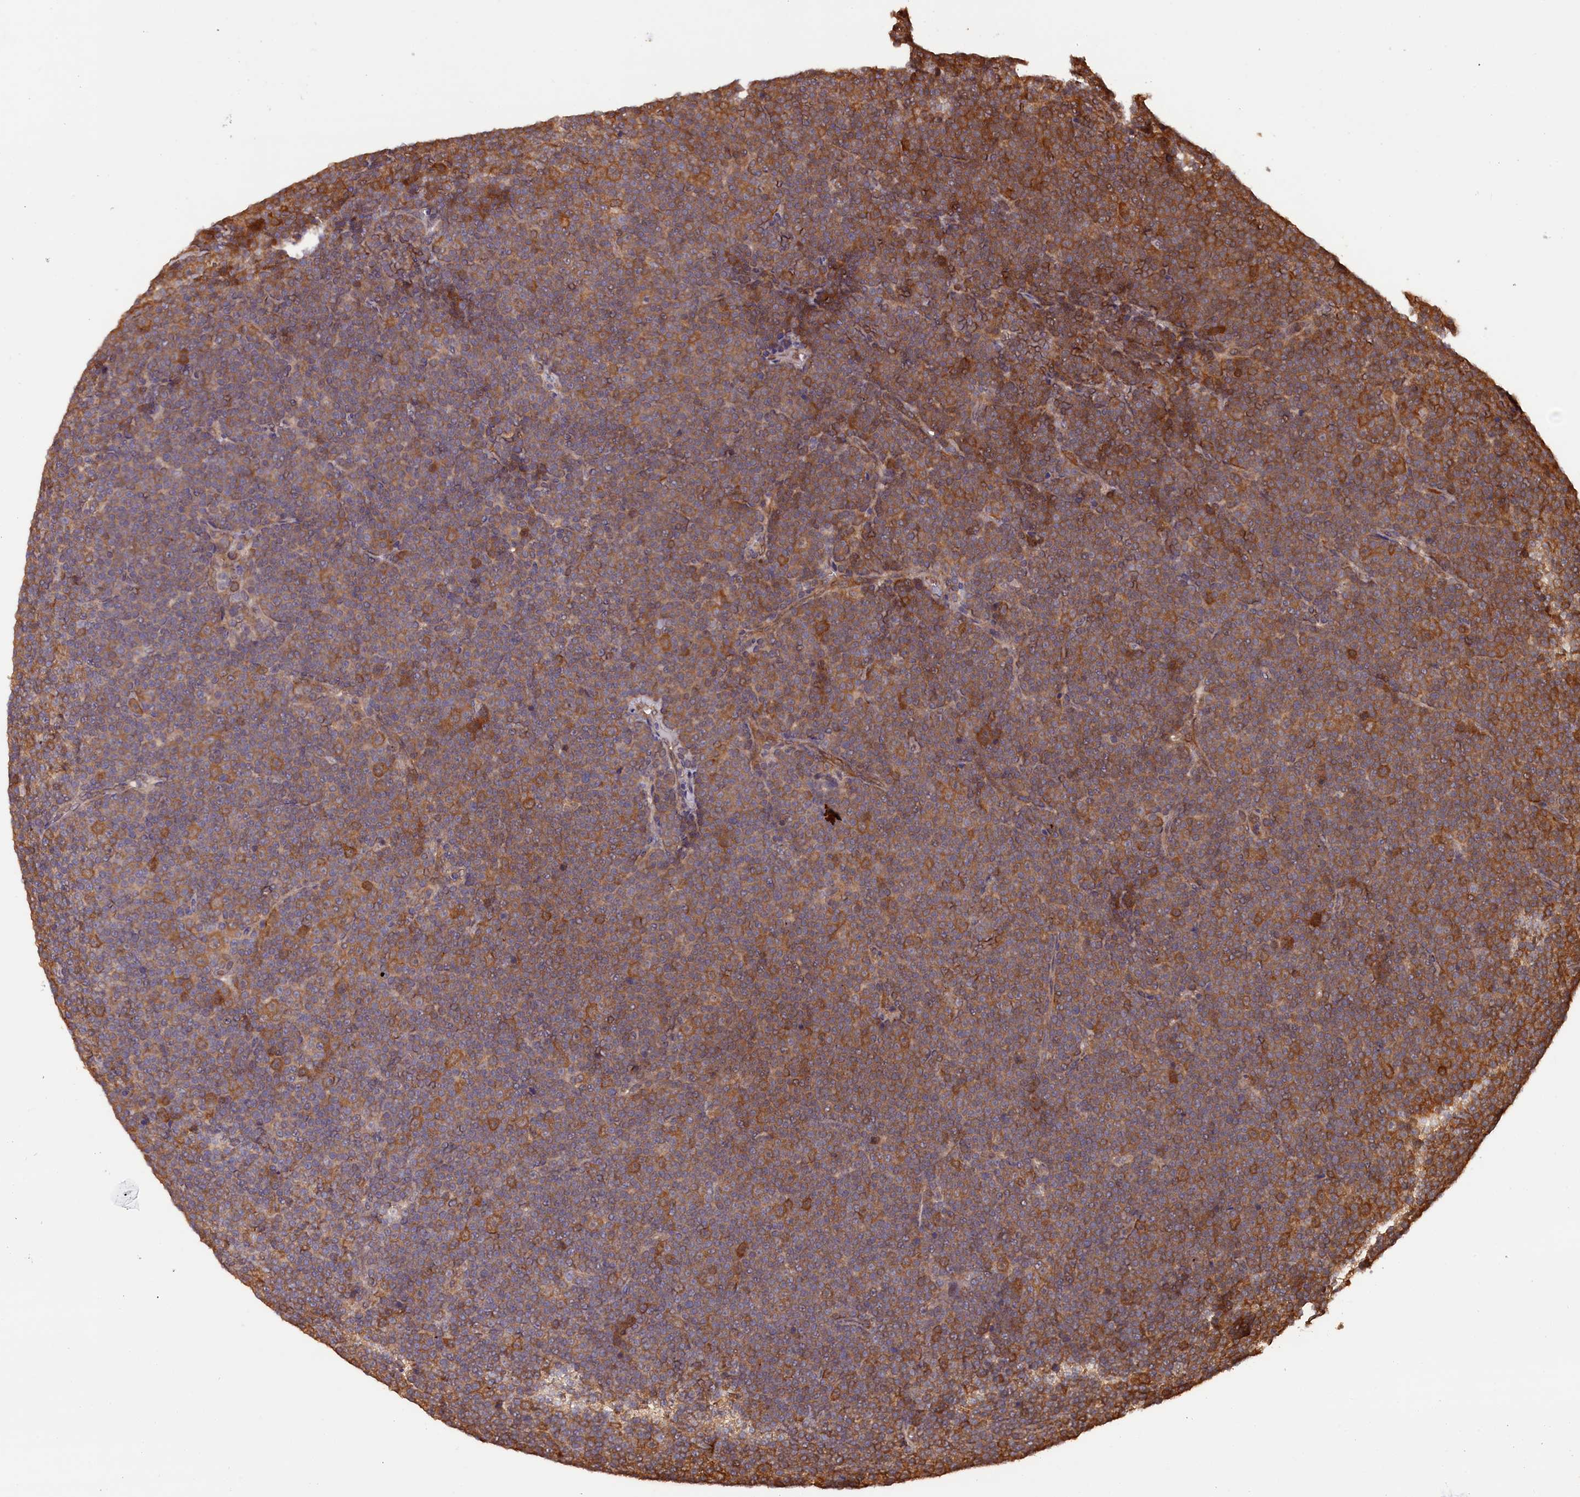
{"staining": {"intensity": "moderate", "quantity": ">75%", "location": "cytoplasmic/membranous"}, "tissue": "lymphoma", "cell_type": "Tumor cells", "image_type": "cancer", "snomed": [{"axis": "morphology", "description": "Malignant lymphoma, non-Hodgkin's type, Low grade"}, {"axis": "topography", "description": "Lymph node"}], "caption": "The micrograph reveals a brown stain indicating the presence of a protein in the cytoplasmic/membranous of tumor cells in low-grade malignant lymphoma, non-Hodgkin's type.", "gene": "JPT2", "patient": {"sex": "female", "age": 67}}